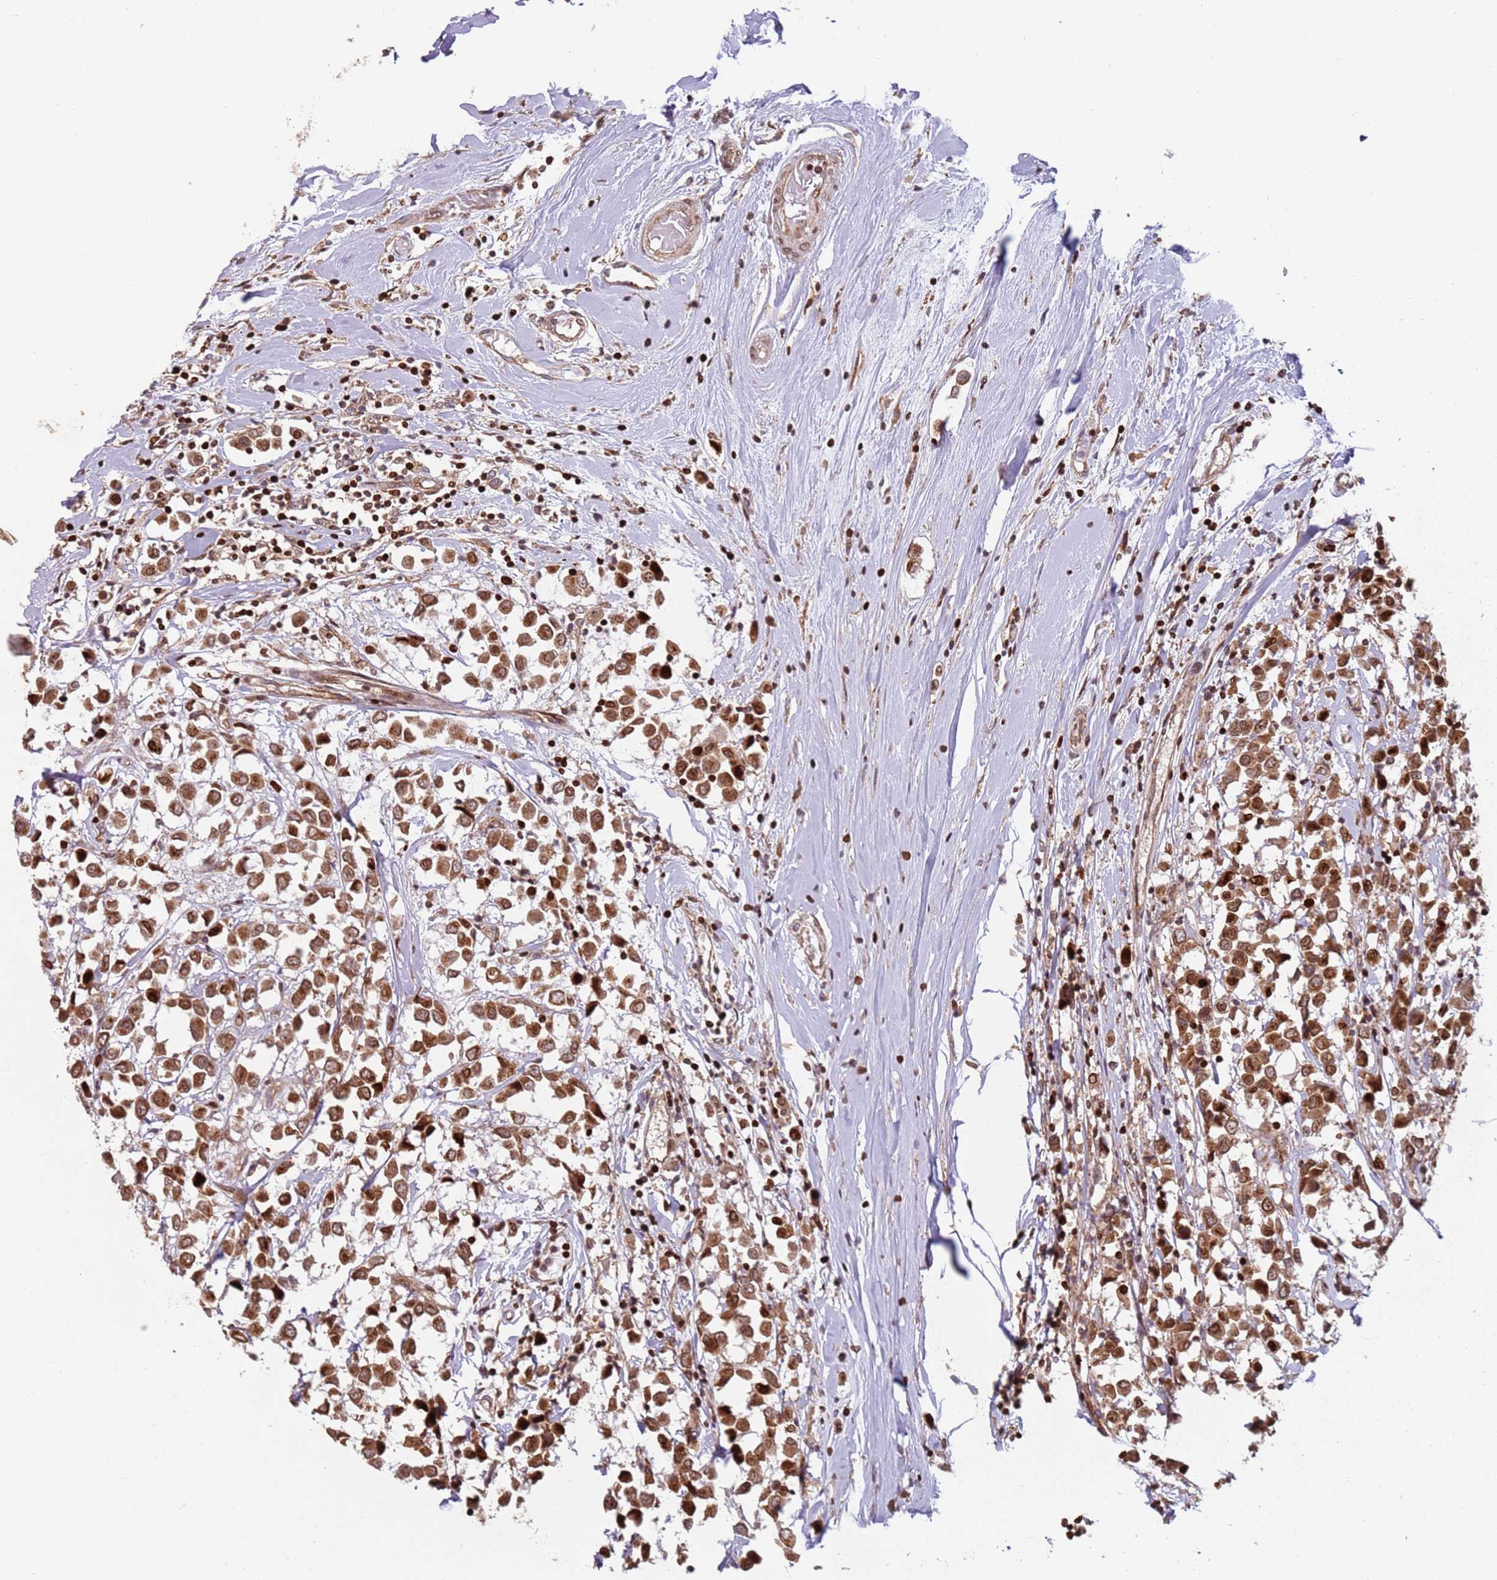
{"staining": {"intensity": "strong", "quantity": ">75%", "location": "cytoplasmic/membranous,nuclear"}, "tissue": "breast cancer", "cell_type": "Tumor cells", "image_type": "cancer", "snomed": [{"axis": "morphology", "description": "Duct carcinoma"}, {"axis": "topography", "description": "Breast"}], "caption": "Approximately >75% of tumor cells in human breast infiltrating ductal carcinoma show strong cytoplasmic/membranous and nuclear protein expression as visualized by brown immunohistochemical staining.", "gene": "HNRNPLL", "patient": {"sex": "female", "age": 61}}